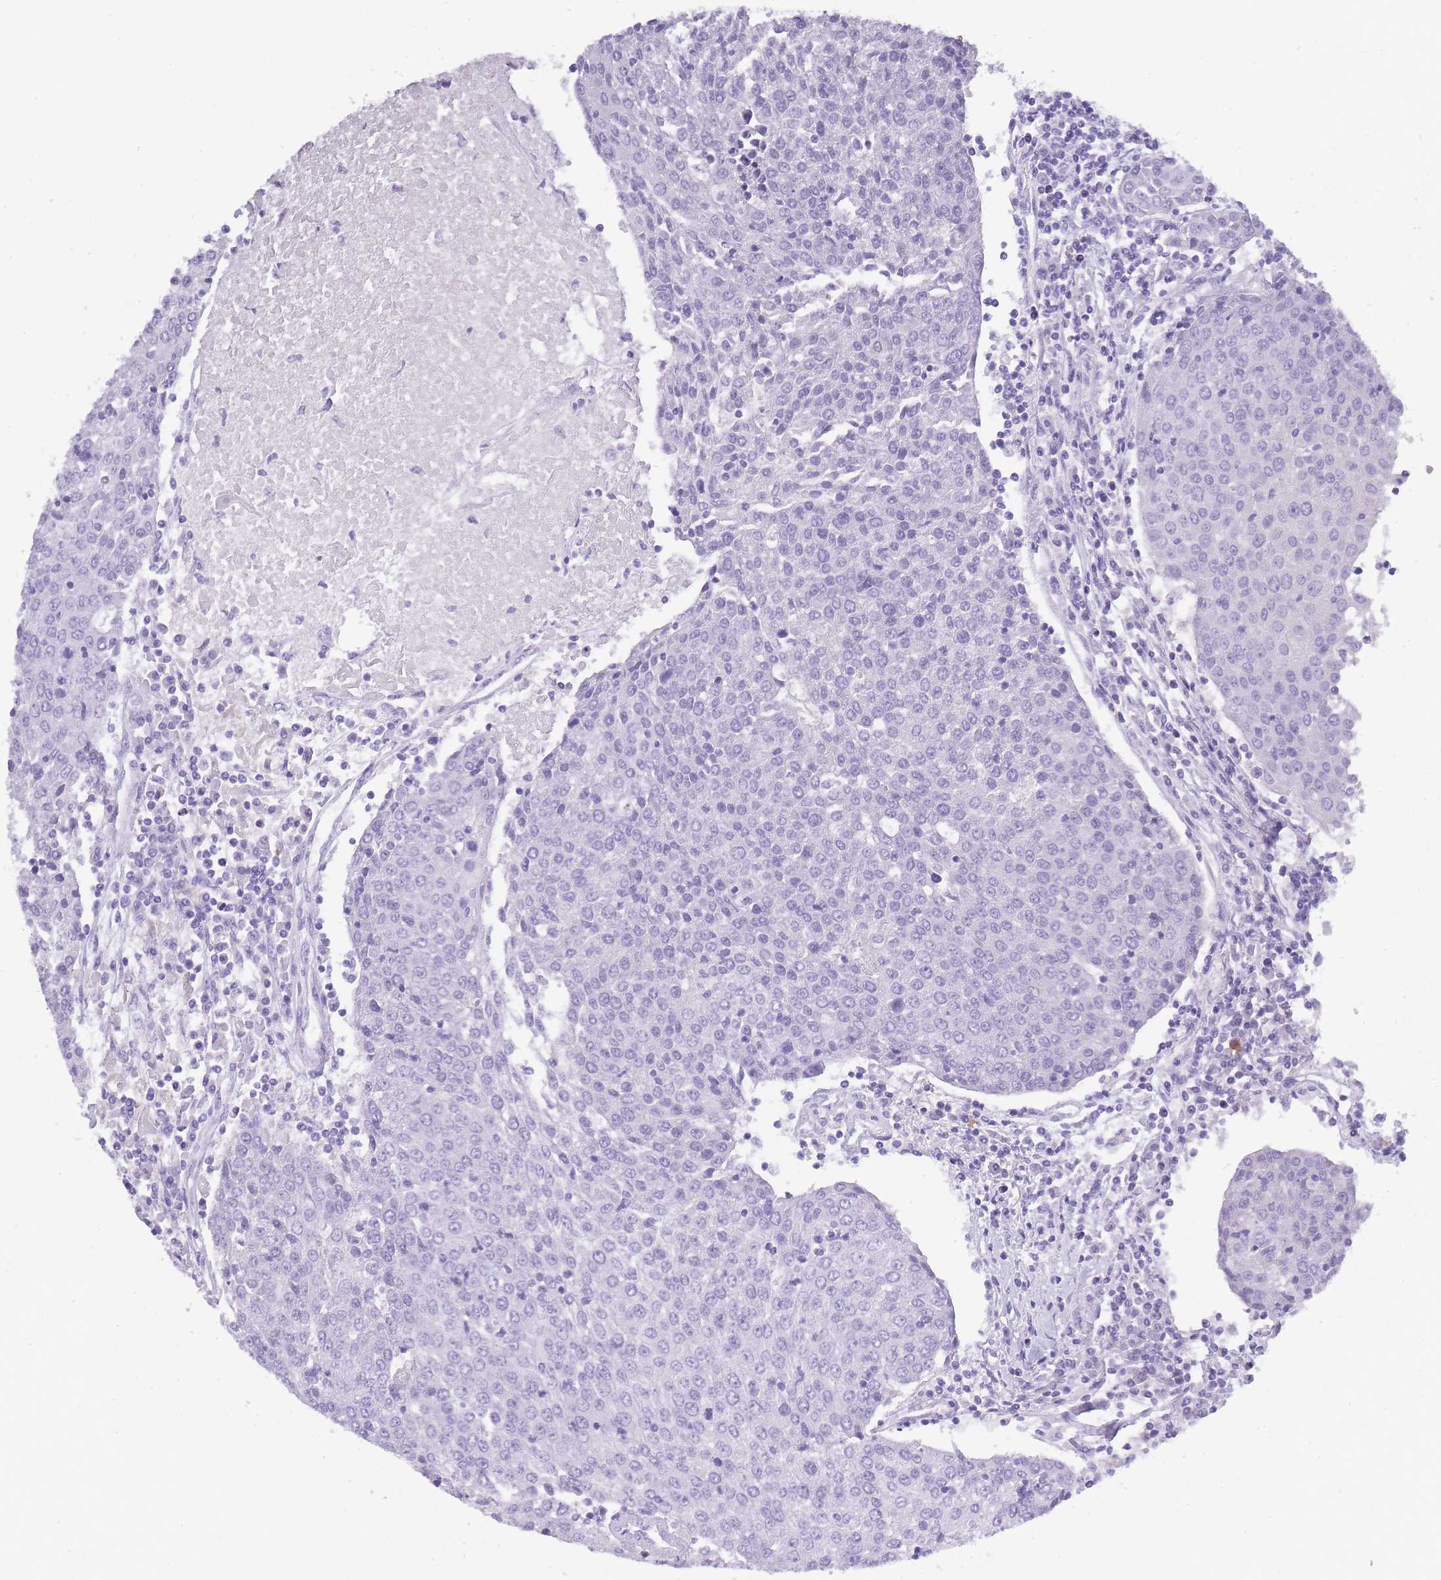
{"staining": {"intensity": "negative", "quantity": "none", "location": "none"}, "tissue": "urothelial cancer", "cell_type": "Tumor cells", "image_type": "cancer", "snomed": [{"axis": "morphology", "description": "Urothelial carcinoma, High grade"}, {"axis": "topography", "description": "Urinary bladder"}], "caption": "The histopathology image displays no staining of tumor cells in urothelial cancer.", "gene": "TCP11", "patient": {"sex": "female", "age": 85}}